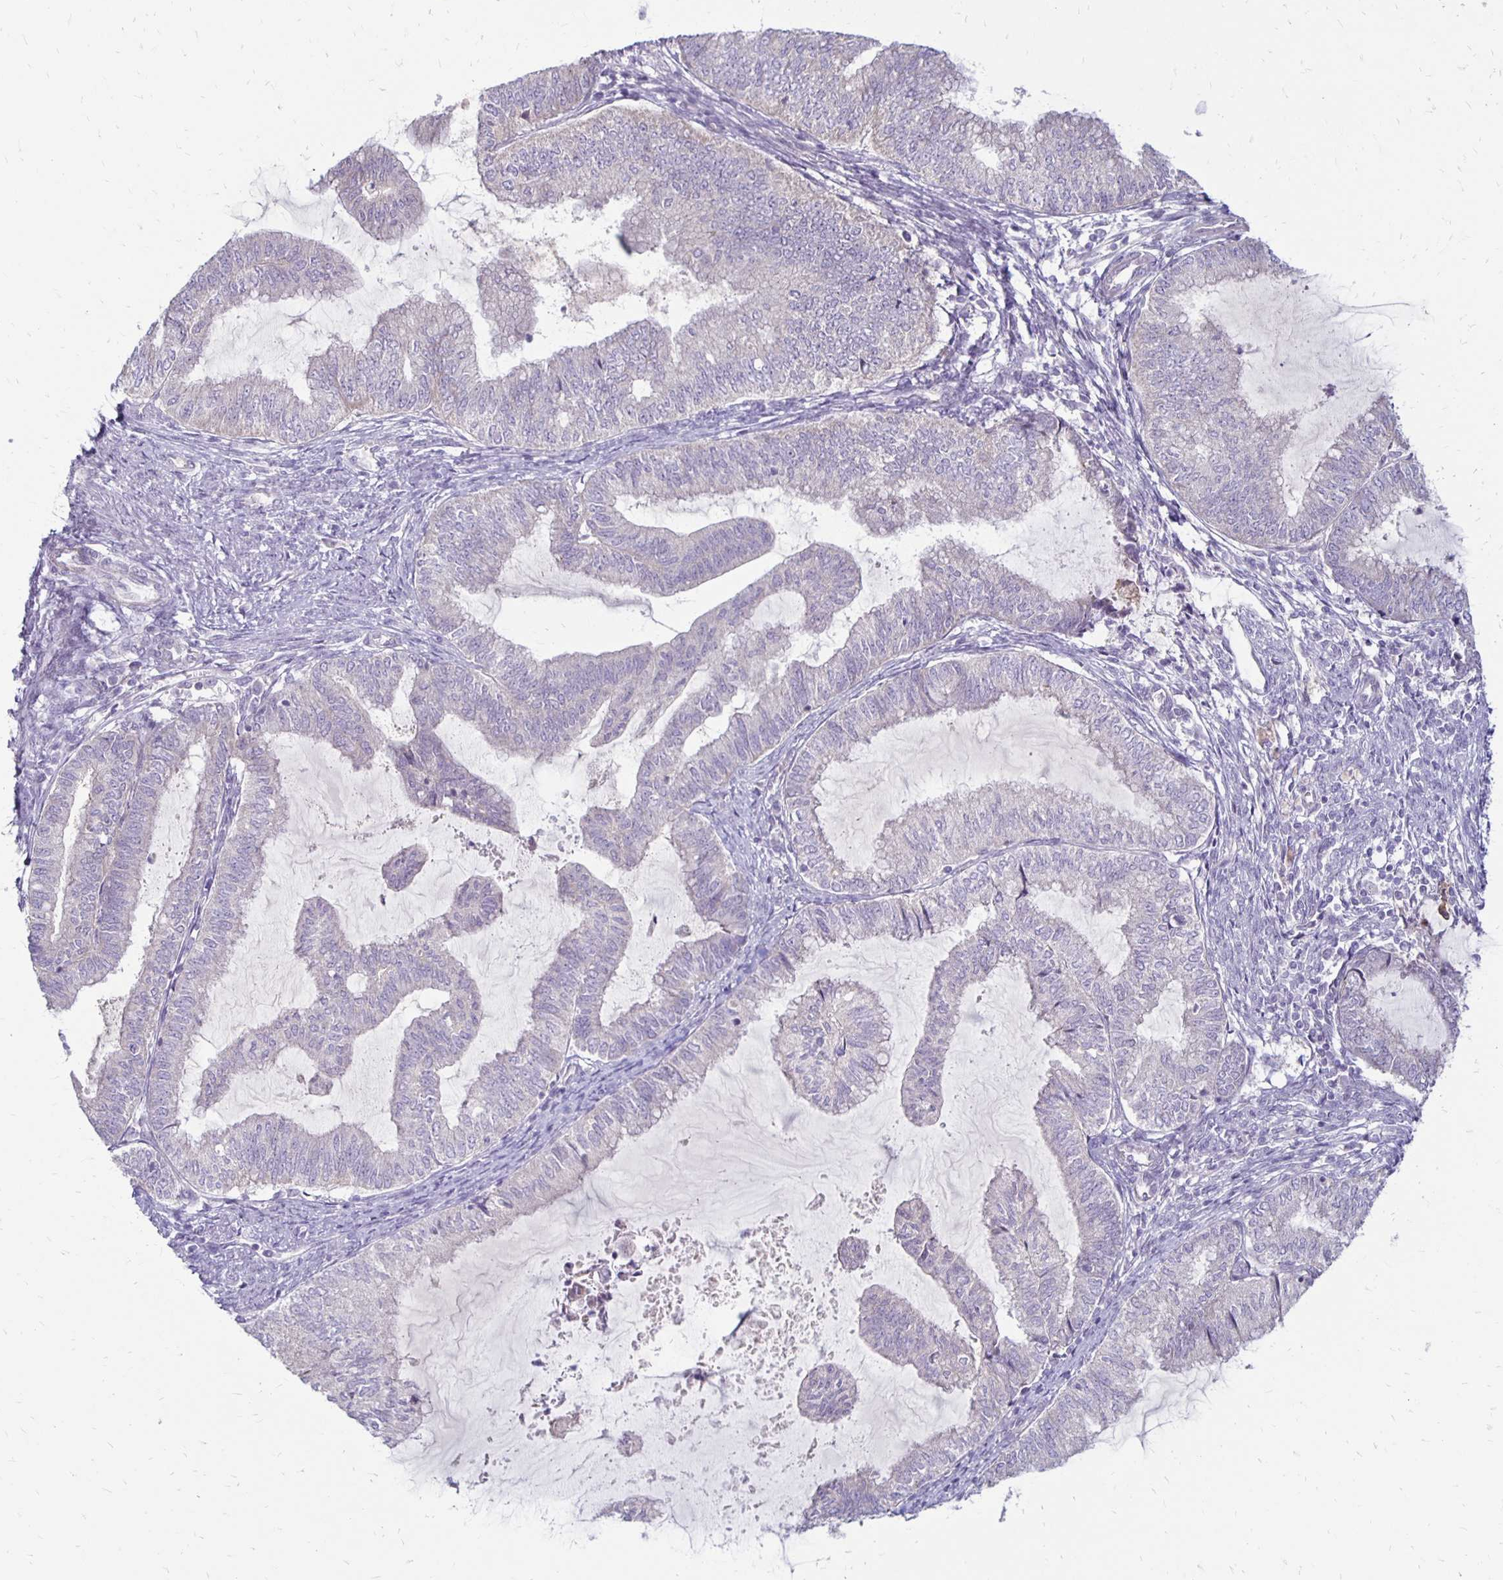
{"staining": {"intensity": "negative", "quantity": "none", "location": "none"}, "tissue": "endometrial cancer", "cell_type": "Tumor cells", "image_type": "cancer", "snomed": [{"axis": "morphology", "description": "Adenocarcinoma, NOS"}, {"axis": "topography", "description": "Endometrium"}], "caption": "Immunohistochemistry of endometrial cancer (adenocarcinoma) demonstrates no positivity in tumor cells. (DAB (3,3'-diaminobenzidine) immunohistochemistry, high magnification).", "gene": "KATNBL1", "patient": {"sex": "female", "age": 79}}